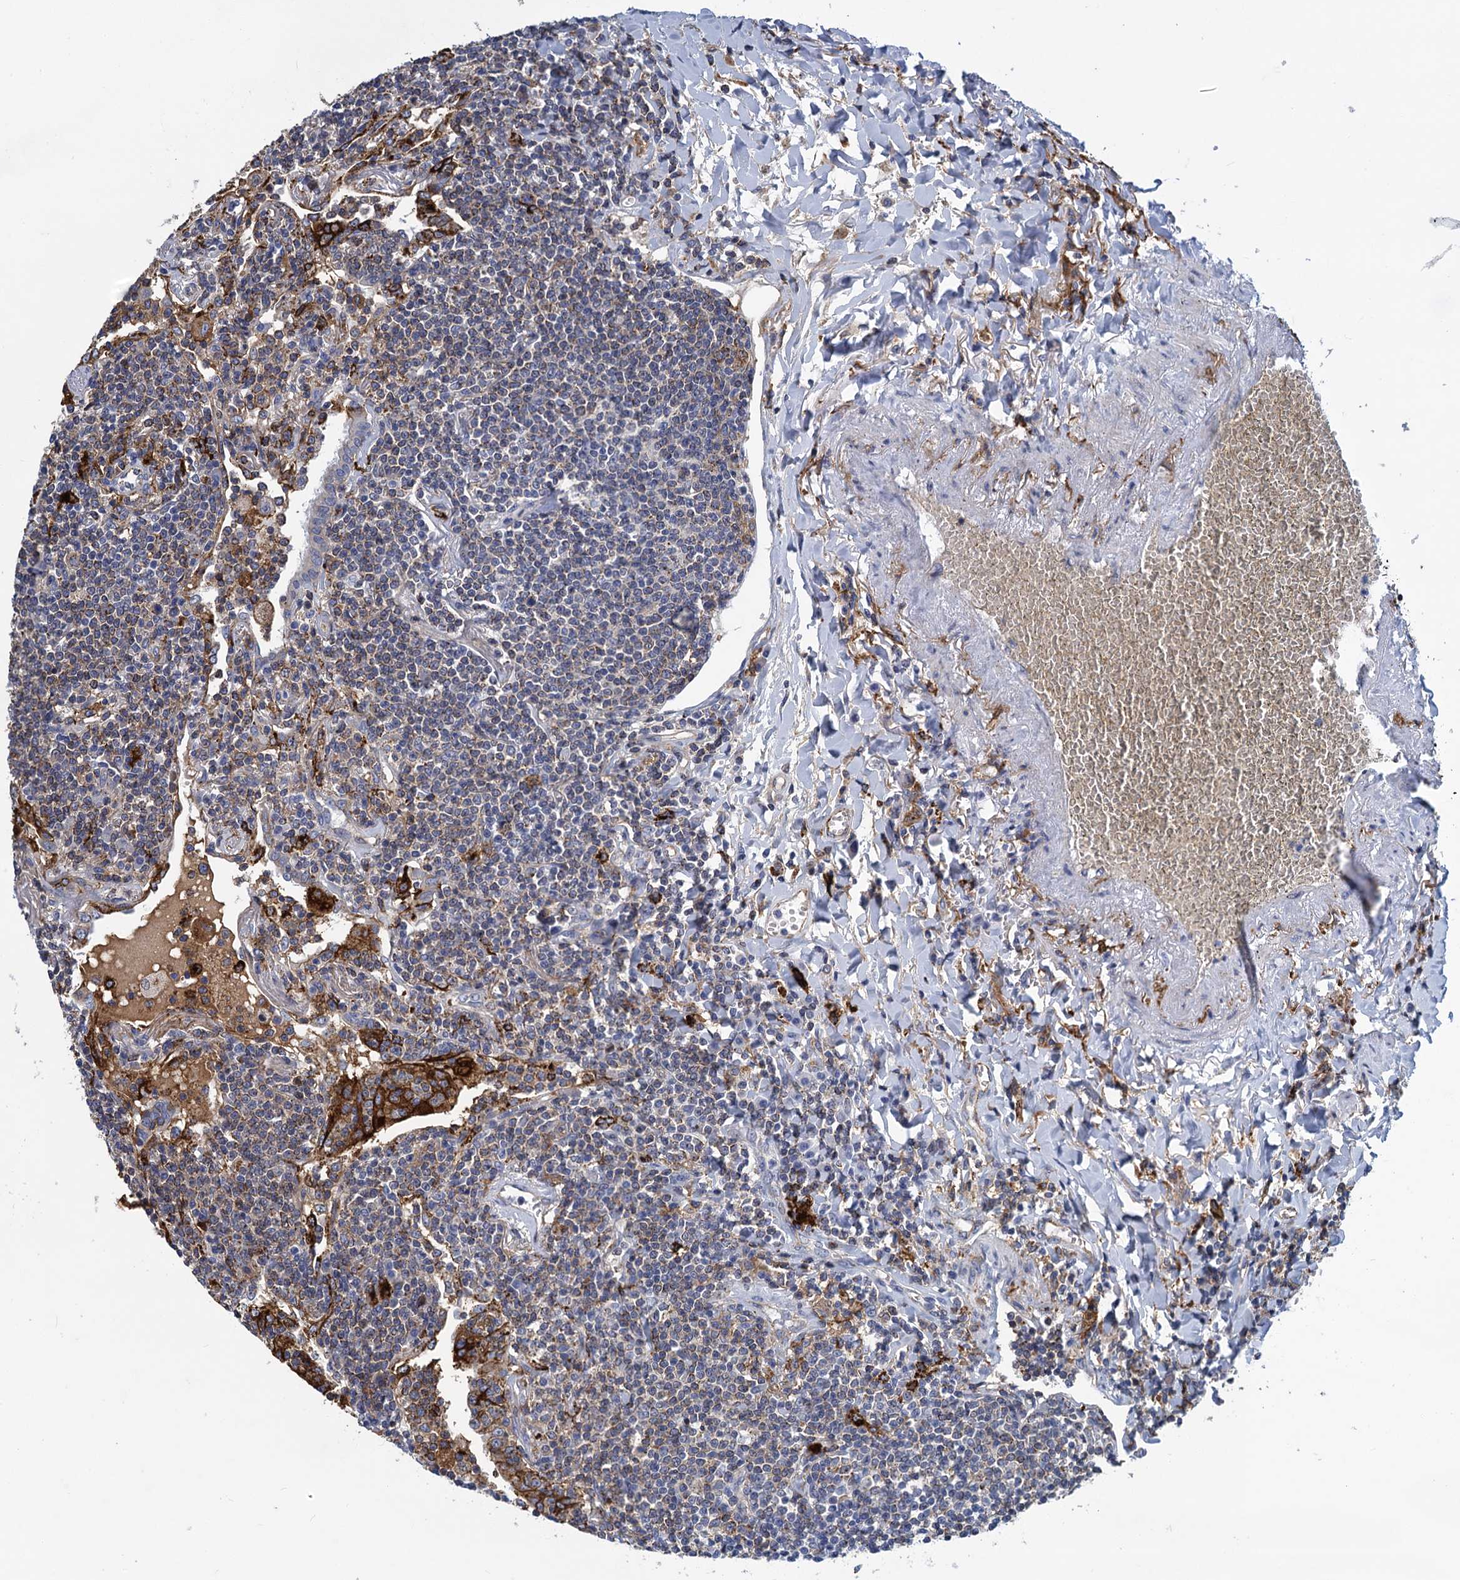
{"staining": {"intensity": "moderate", "quantity": "<25%", "location": "cytoplasmic/membranous"}, "tissue": "lymphoma", "cell_type": "Tumor cells", "image_type": "cancer", "snomed": [{"axis": "morphology", "description": "Malignant lymphoma, non-Hodgkin's type, Low grade"}, {"axis": "topography", "description": "Lung"}], "caption": "High-power microscopy captured an immunohistochemistry (IHC) histopathology image of lymphoma, revealing moderate cytoplasmic/membranous positivity in about <25% of tumor cells.", "gene": "DNHD1", "patient": {"sex": "female", "age": 71}}